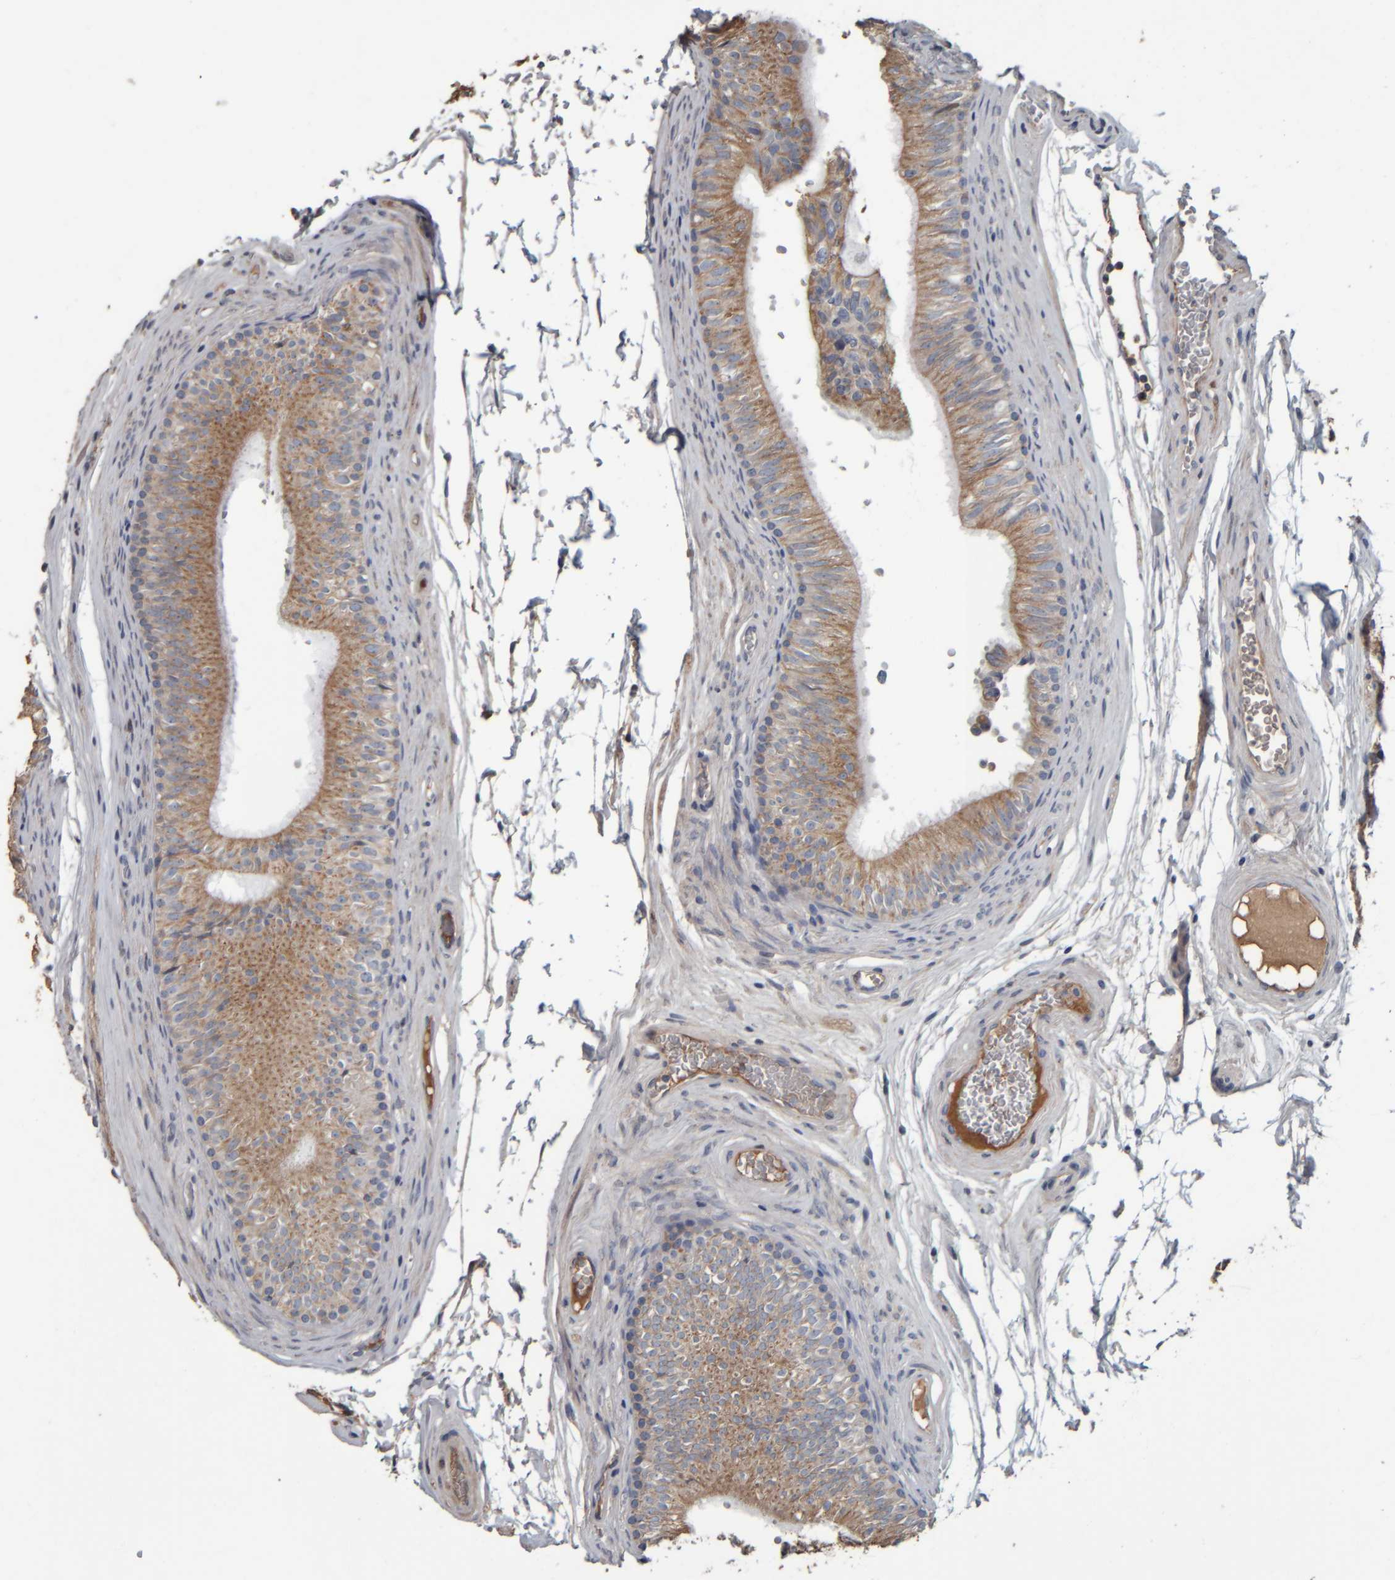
{"staining": {"intensity": "moderate", "quantity": ">75%", "location": "cytoplasmic/membranous"}, "tissue": "epididymis", "cell_type": "Glandular cells", "image_type": "normal", "snomed": [{"axis": "morphology", "description": "Normal tissue, NOS"}, {"axis": "topography", "description": "Epididymis"}], "caption": "Immunohistochemical staining of normal human epididymis displays >75% levels of moderate cytoplasmic/membranous protein positivity in approximately >75% of glandular cells.", "gene": "CAVIN4", "patient": {"sex": "male", "age": 36}}